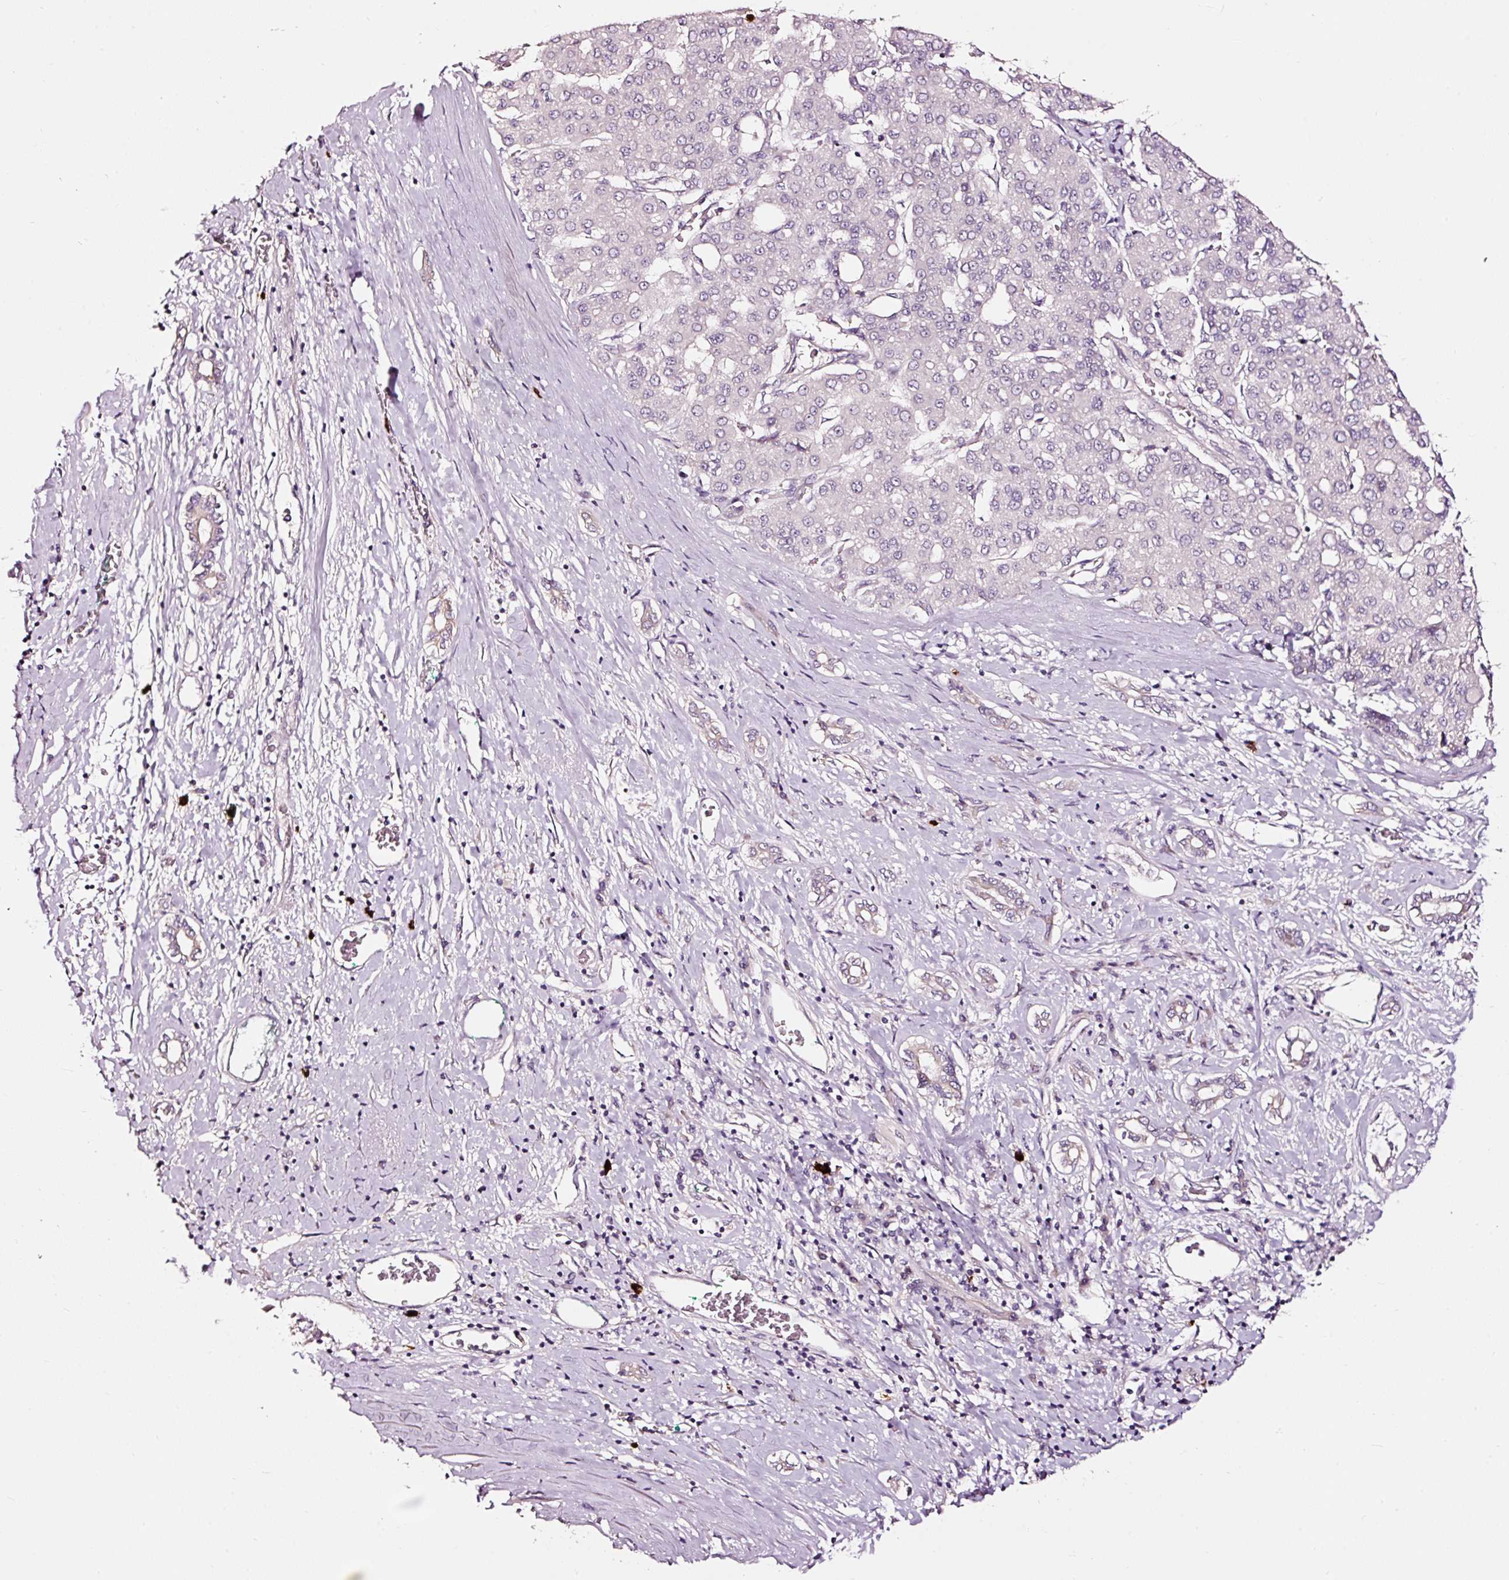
{"staining": {"intensity": "negative", "quantity": "none", "location": "none"}, "tissue": "liver cancer", "cell_type": "Tumor cells", "image_type": "cancer", "snomed": [{"axis": "morphology", "description": "Carcinoma, Hepatocellular, NOS"}, {"axis": "topography", "description": "Liver"}], "caption": "Immunohistochemistry photomicrograph of hepatocellular carcinoma (liver) stained for a protein (brown), which reveals no positivity in tumor cells.", "gene": "UTP14A", "patient": {"sex": "male", "age": 65}}